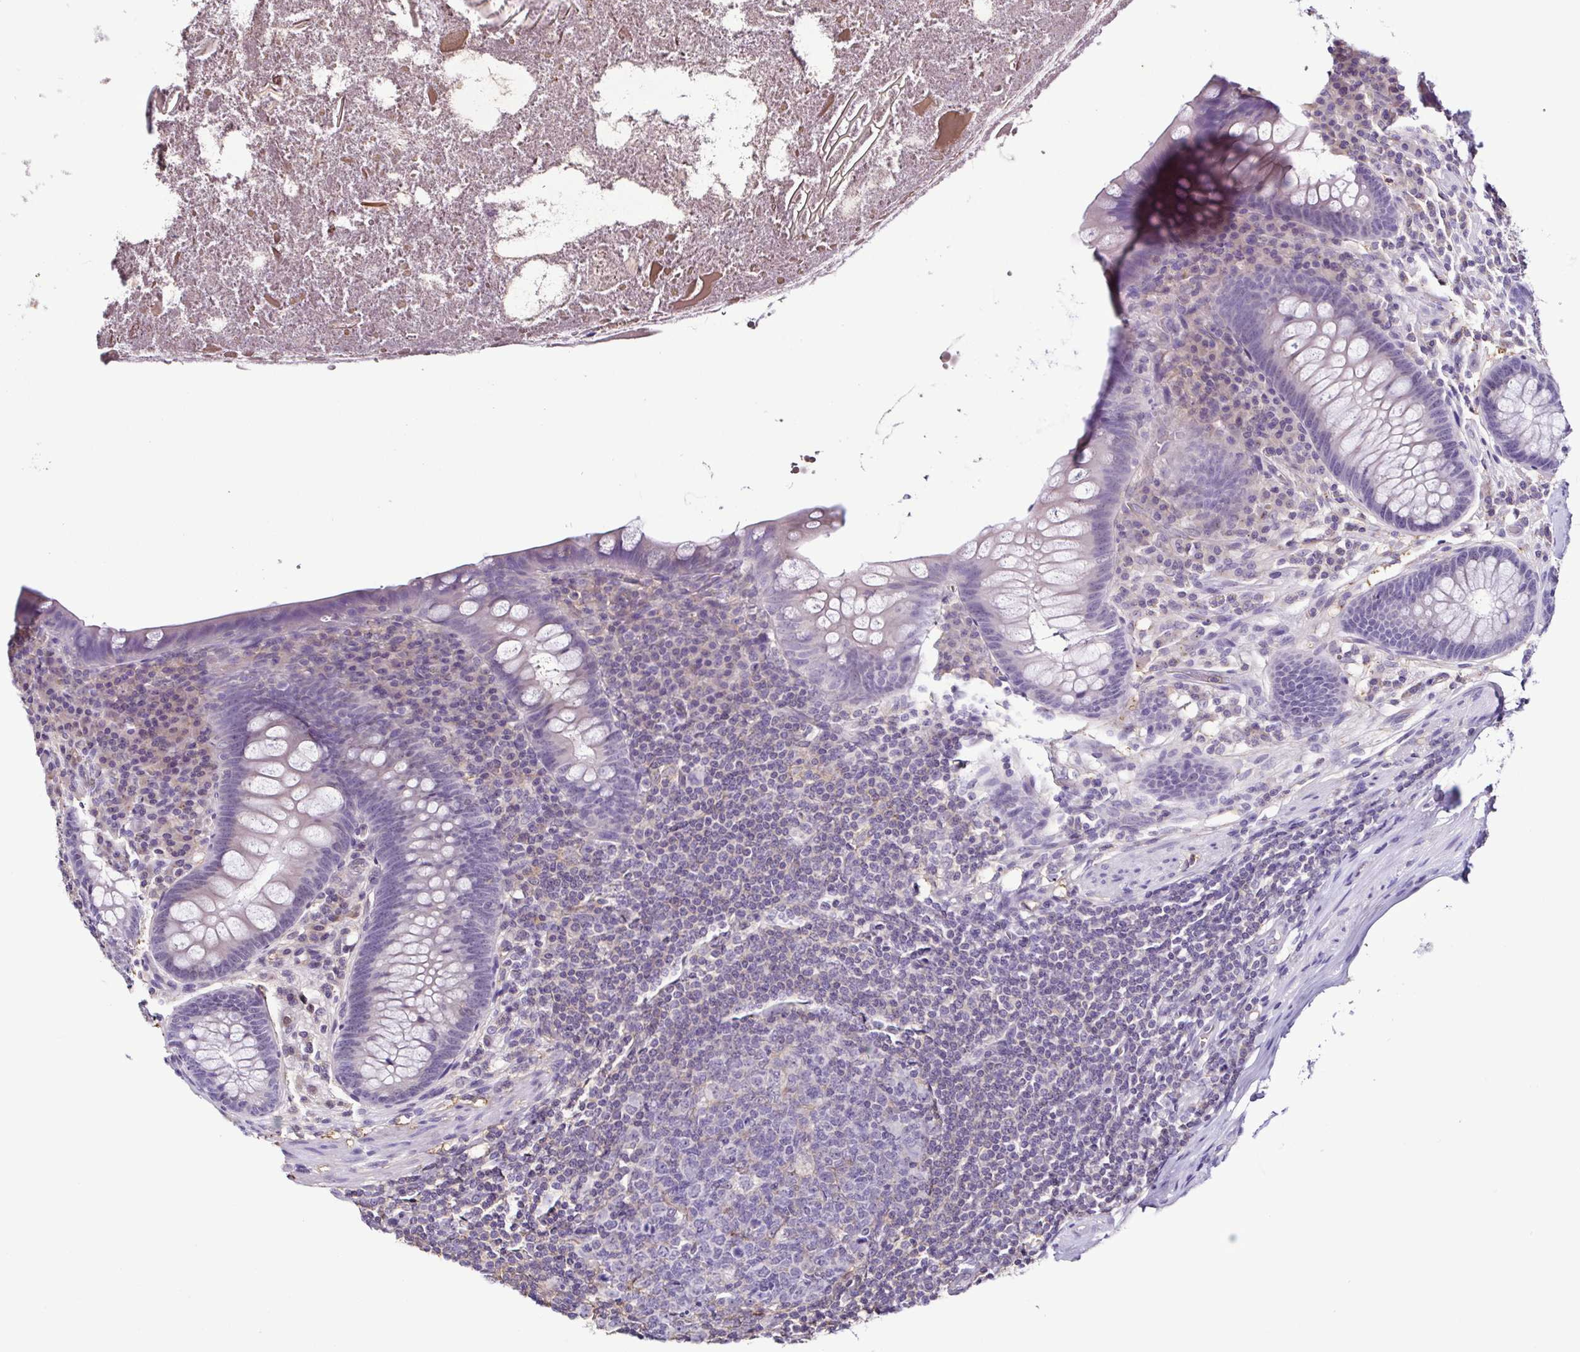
{"staining": {"intensity": "weak", "quantity": "<25%", "location": "cytoplasmic/membranous"}, "tissue": "appendix", "cell_type": "Glandular cells", "image_type": "normal", "snomed": [{"axis": "morphology", "description": "Normal tissue, NOS"}, {"axis": "topography", "description": "Appendix"}], "caption": "High power microscopy micrograph of an immunohistochemistry (IHC) micrograph of normal appendix, revealing no significant expression in glandular cells.", "gene": "TNNT2", "patient": {"sex": "male", "age": 71}}